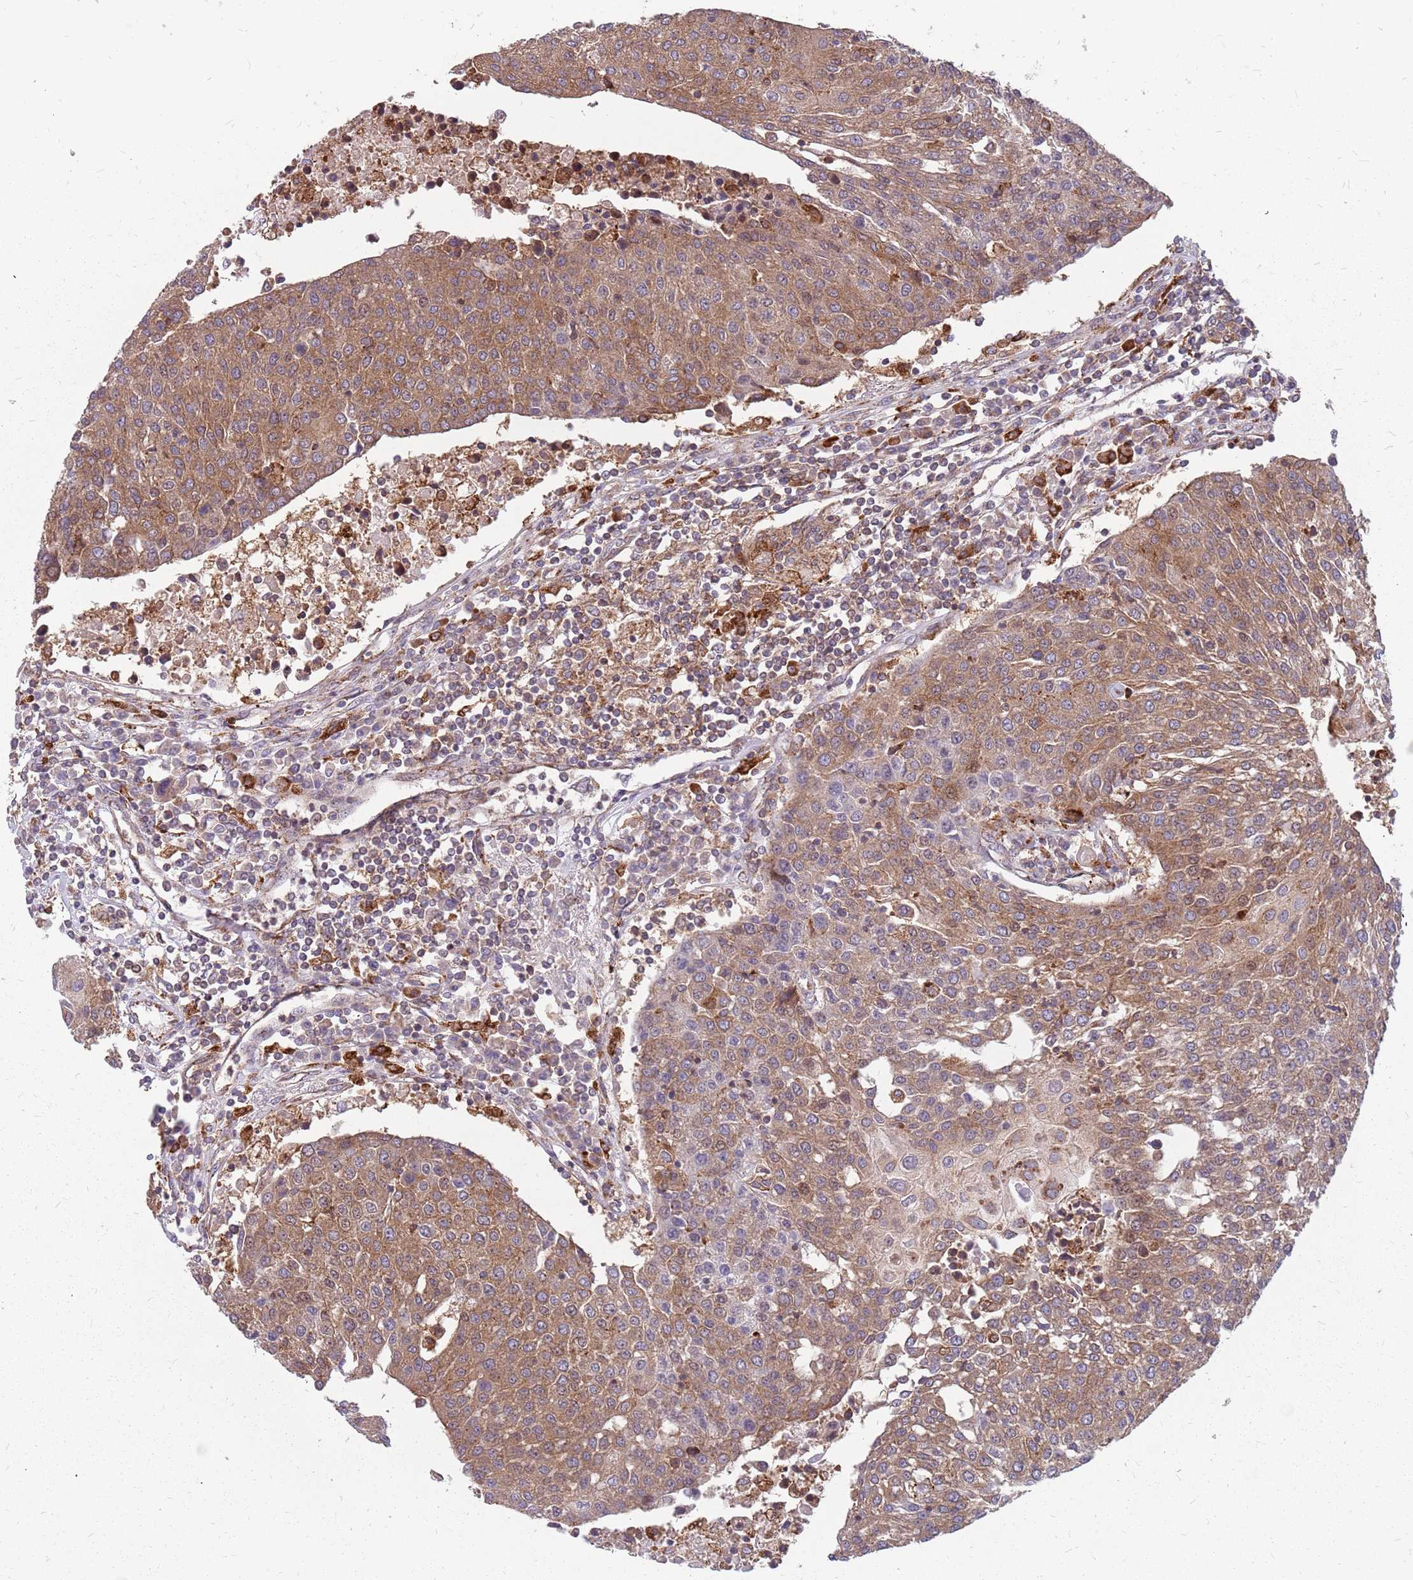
{"staining": {"intensity": "moderate", "quantity": ">75%", "location": "cytoplasmic/membranous"}, "tissue": "urothelial cancer", "cell_type": "Tumor cells", "image_type": "cancer", "snomed": [{"axis": "morphology", "description": "Urothelial carcinoma, High grade"}, {"axis": "topography", "description": "Urinary bladder"}], "caption": "A brown stain shows moderate cytoplasmic/membranous staining of a protein in human urothelial cancer tumor cells.", "gene": "NME4", "patient": {"sex": "female", "age": 85}}